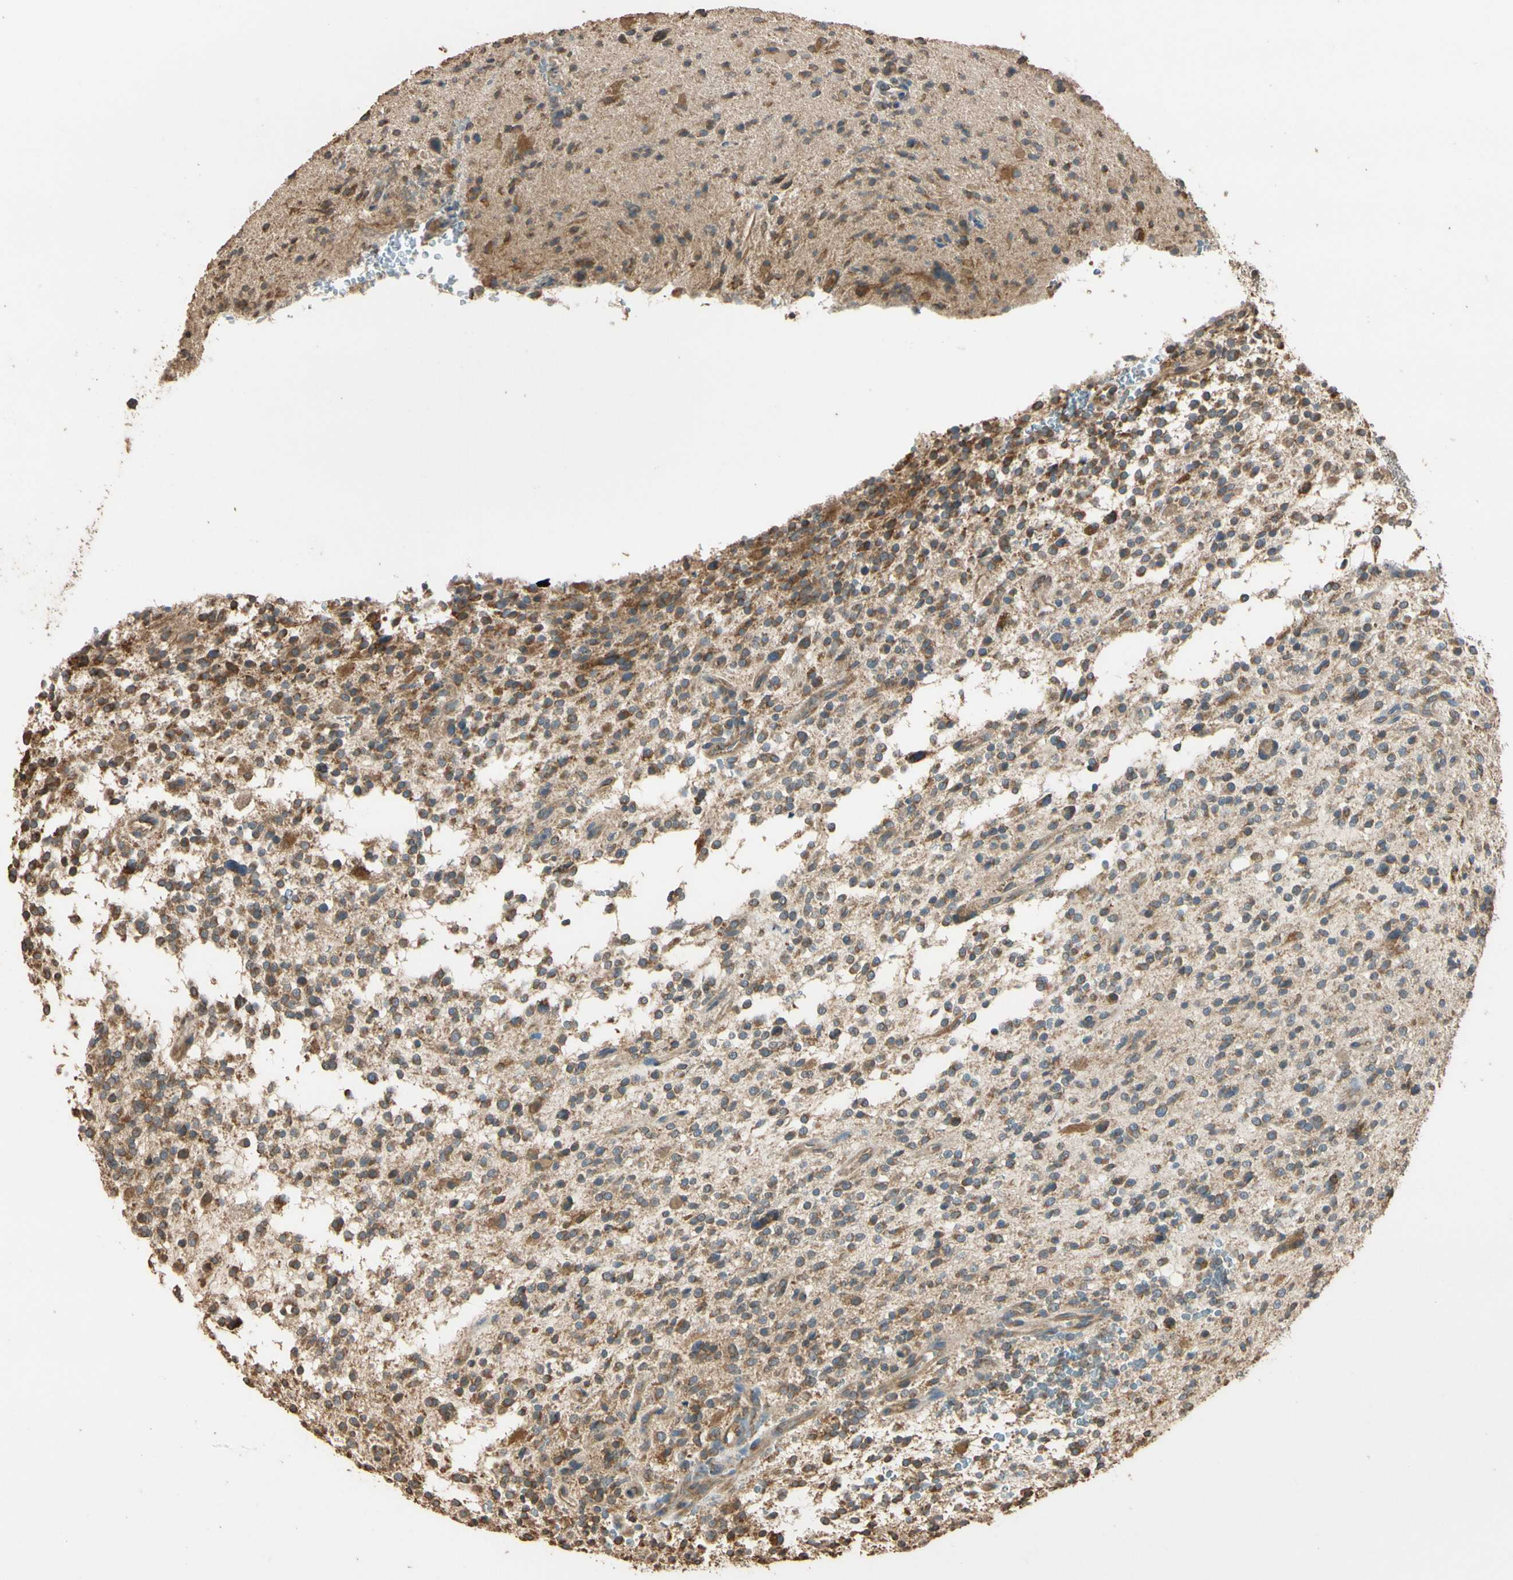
{"staining": {"intensity": "moderate", "quantity": ">75%", "location": "cytoplasmic/membranous"}, "tissue": "glioma", "cell_type": "Tumor cells", "image_type": "cancer", "snomed": [{"axis": "morphology", "description": "Glioma, malignant, High grade"}, {"axis": "topography", "description": "Brain"}], "caption": "Moderate cytoplasmic/membranous positivity is seen in approximately >75% of tumor cells in glioma.", "gene": "STX18", "patient": {"sex": "male", "age": 48}}